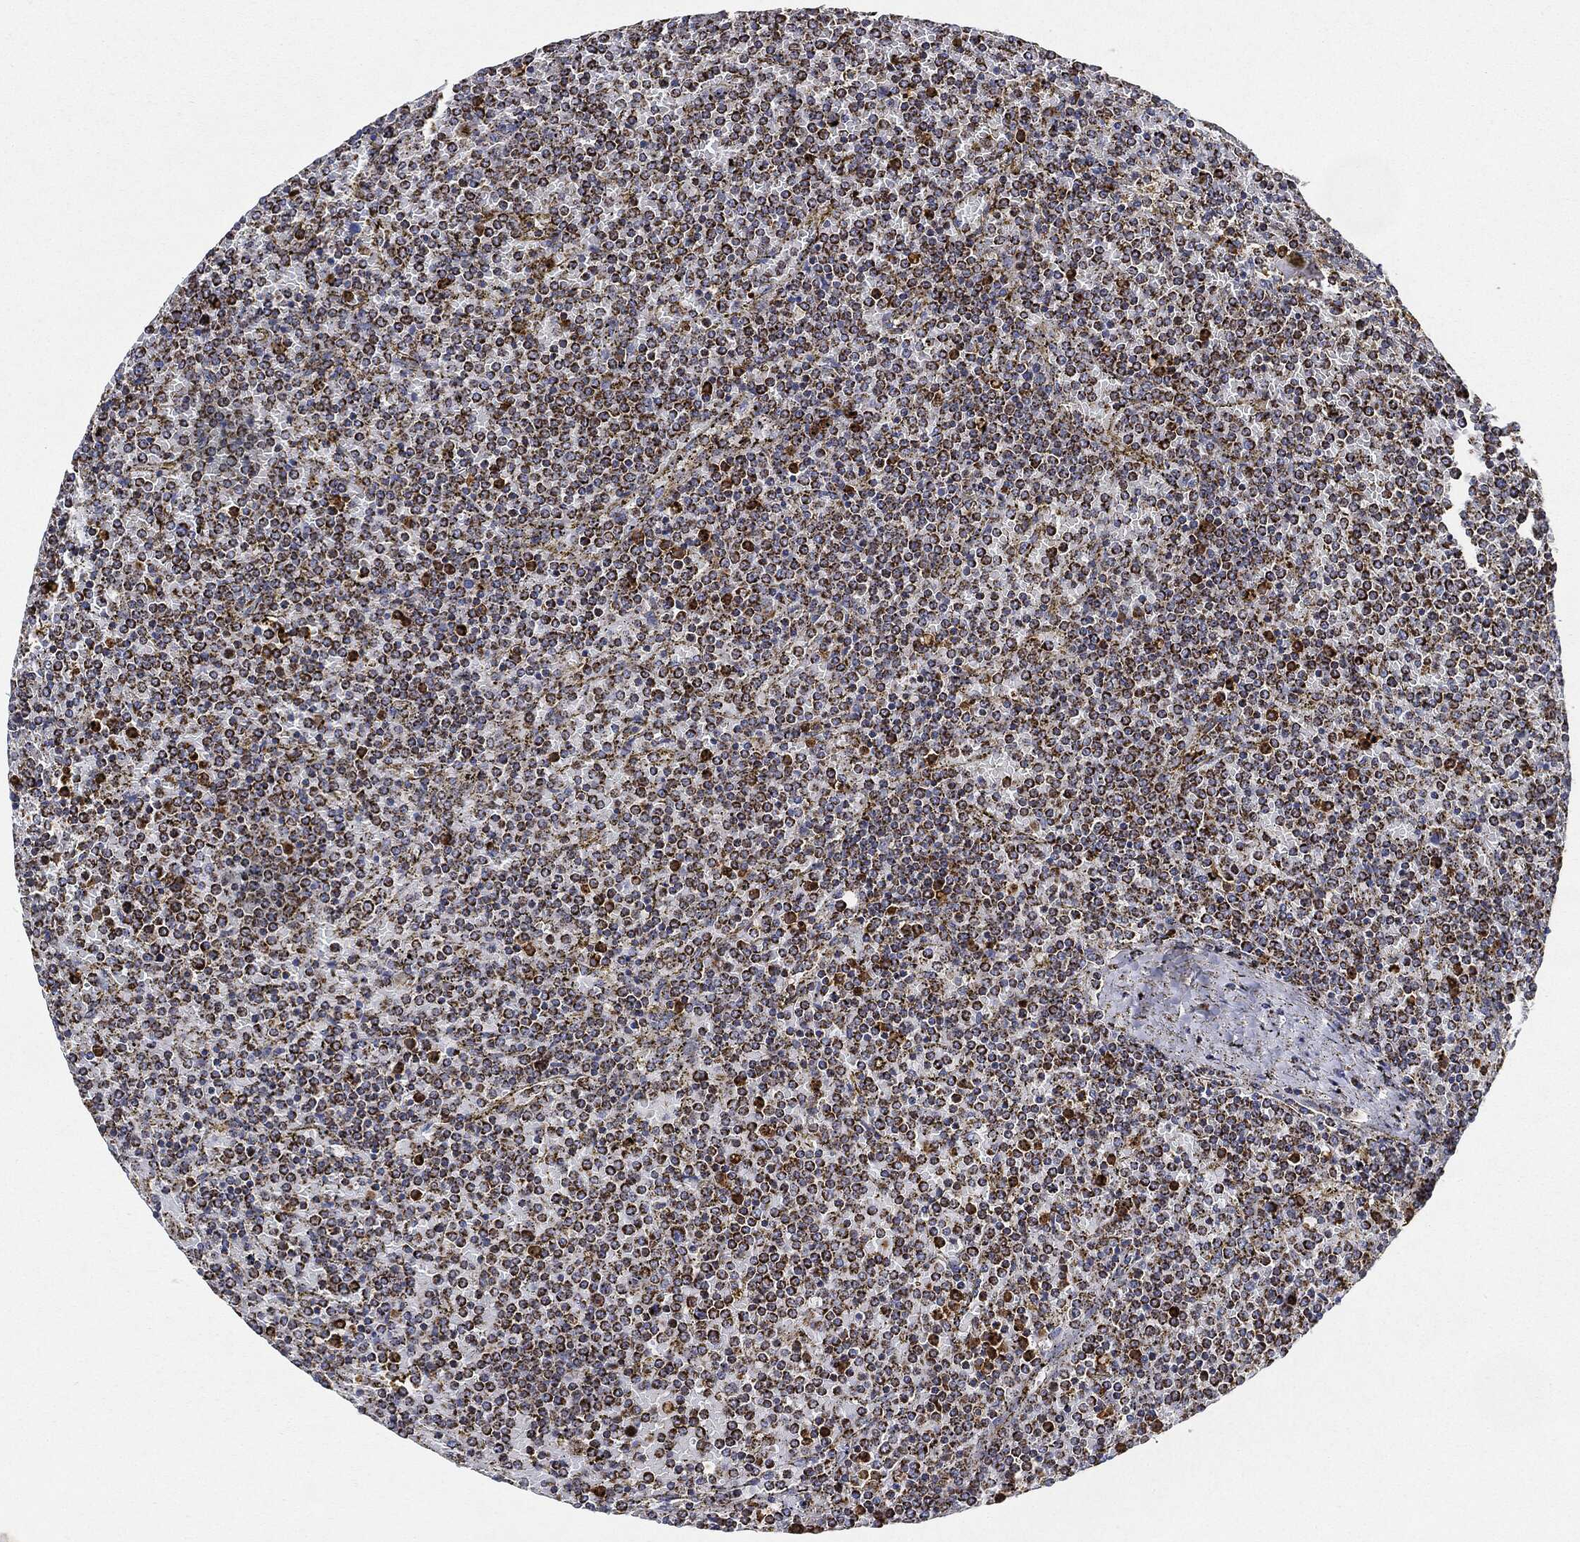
{"staining": {"intensity": "strong", "quantity": ">75%", "location": "cytoplasmic/membranous"}, "tissue": "lymphoma", "cell_type": "Tumor cells", "image_type": "cancer", "snomed": [{"axis": "morphology", "description": "Malignant lymphoma, non-Hodgkin's type, Low grade"}, {"axis": "topography", "description": "Spleen"}], "caption": "Brown immunohistochemical staining in low-grade malignant lymphoma, non-Hodgkin's type exhibits strong cytoplasmic/membranous staining in approximately >75% of tumor cells. Nuclei are stained in blue.", "gene": "CAPN15", "patient": {"sex": "female", "age": 77}}